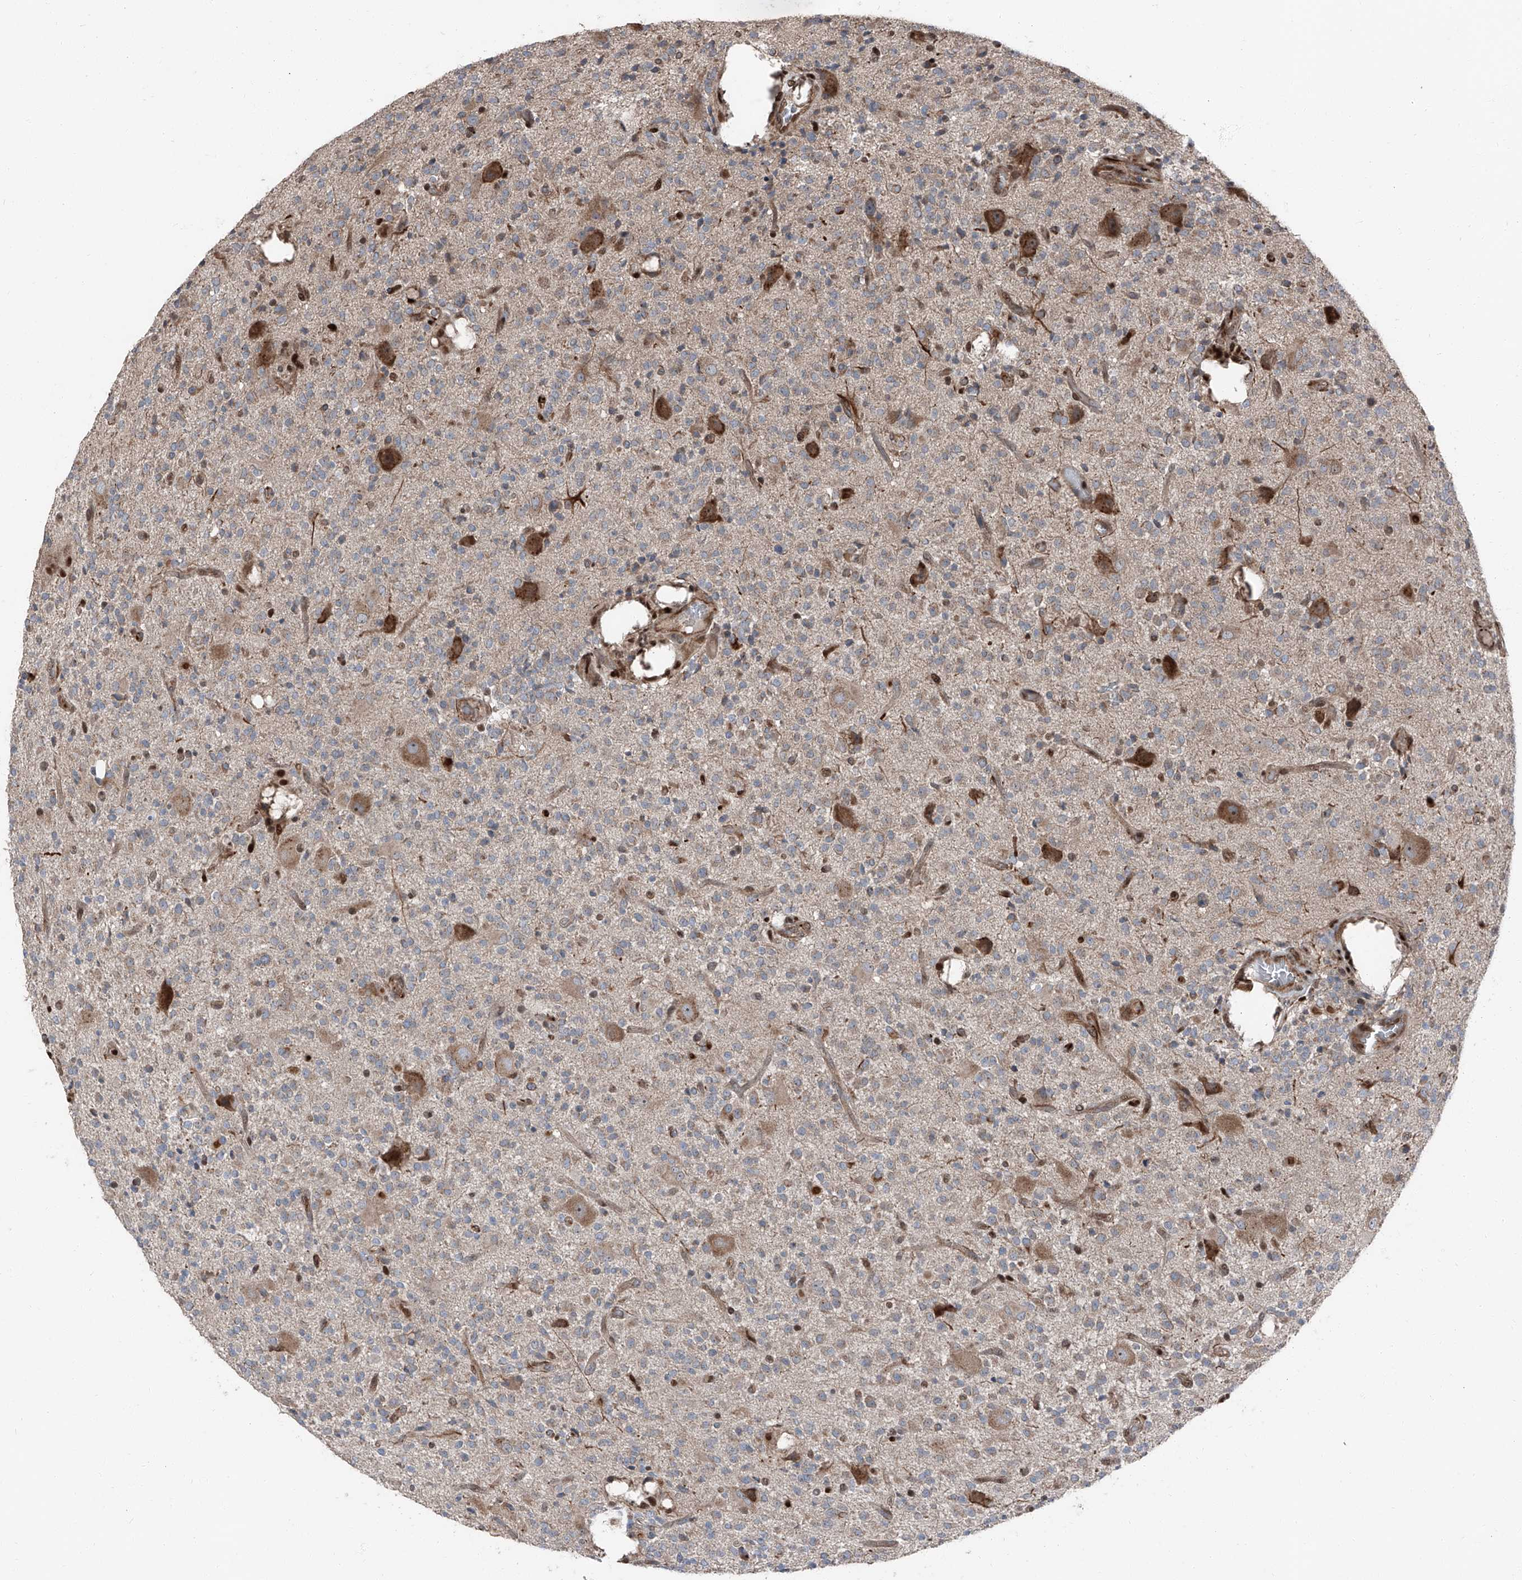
{"staining": {"intensity": "weak", "quantity": "25%-75%", "location": "cytoplasmic/membranous"}, "tissue": "glioma", "cell_type": "Tumor cells", "image_type": "cancer", "snomed": [{"axis": "morphology", "description": "Glioma, malignant, High grade"}, {"axis": "topography", "description": "Brain"}], "caption": "A low amount of weak cytoplasmic/membranous staining is appreciated in approximately 25%-75% of tumor cells in glioma tissue.", "gene": "FKBP5", "patient": {"sex": "male", "age": 34}}